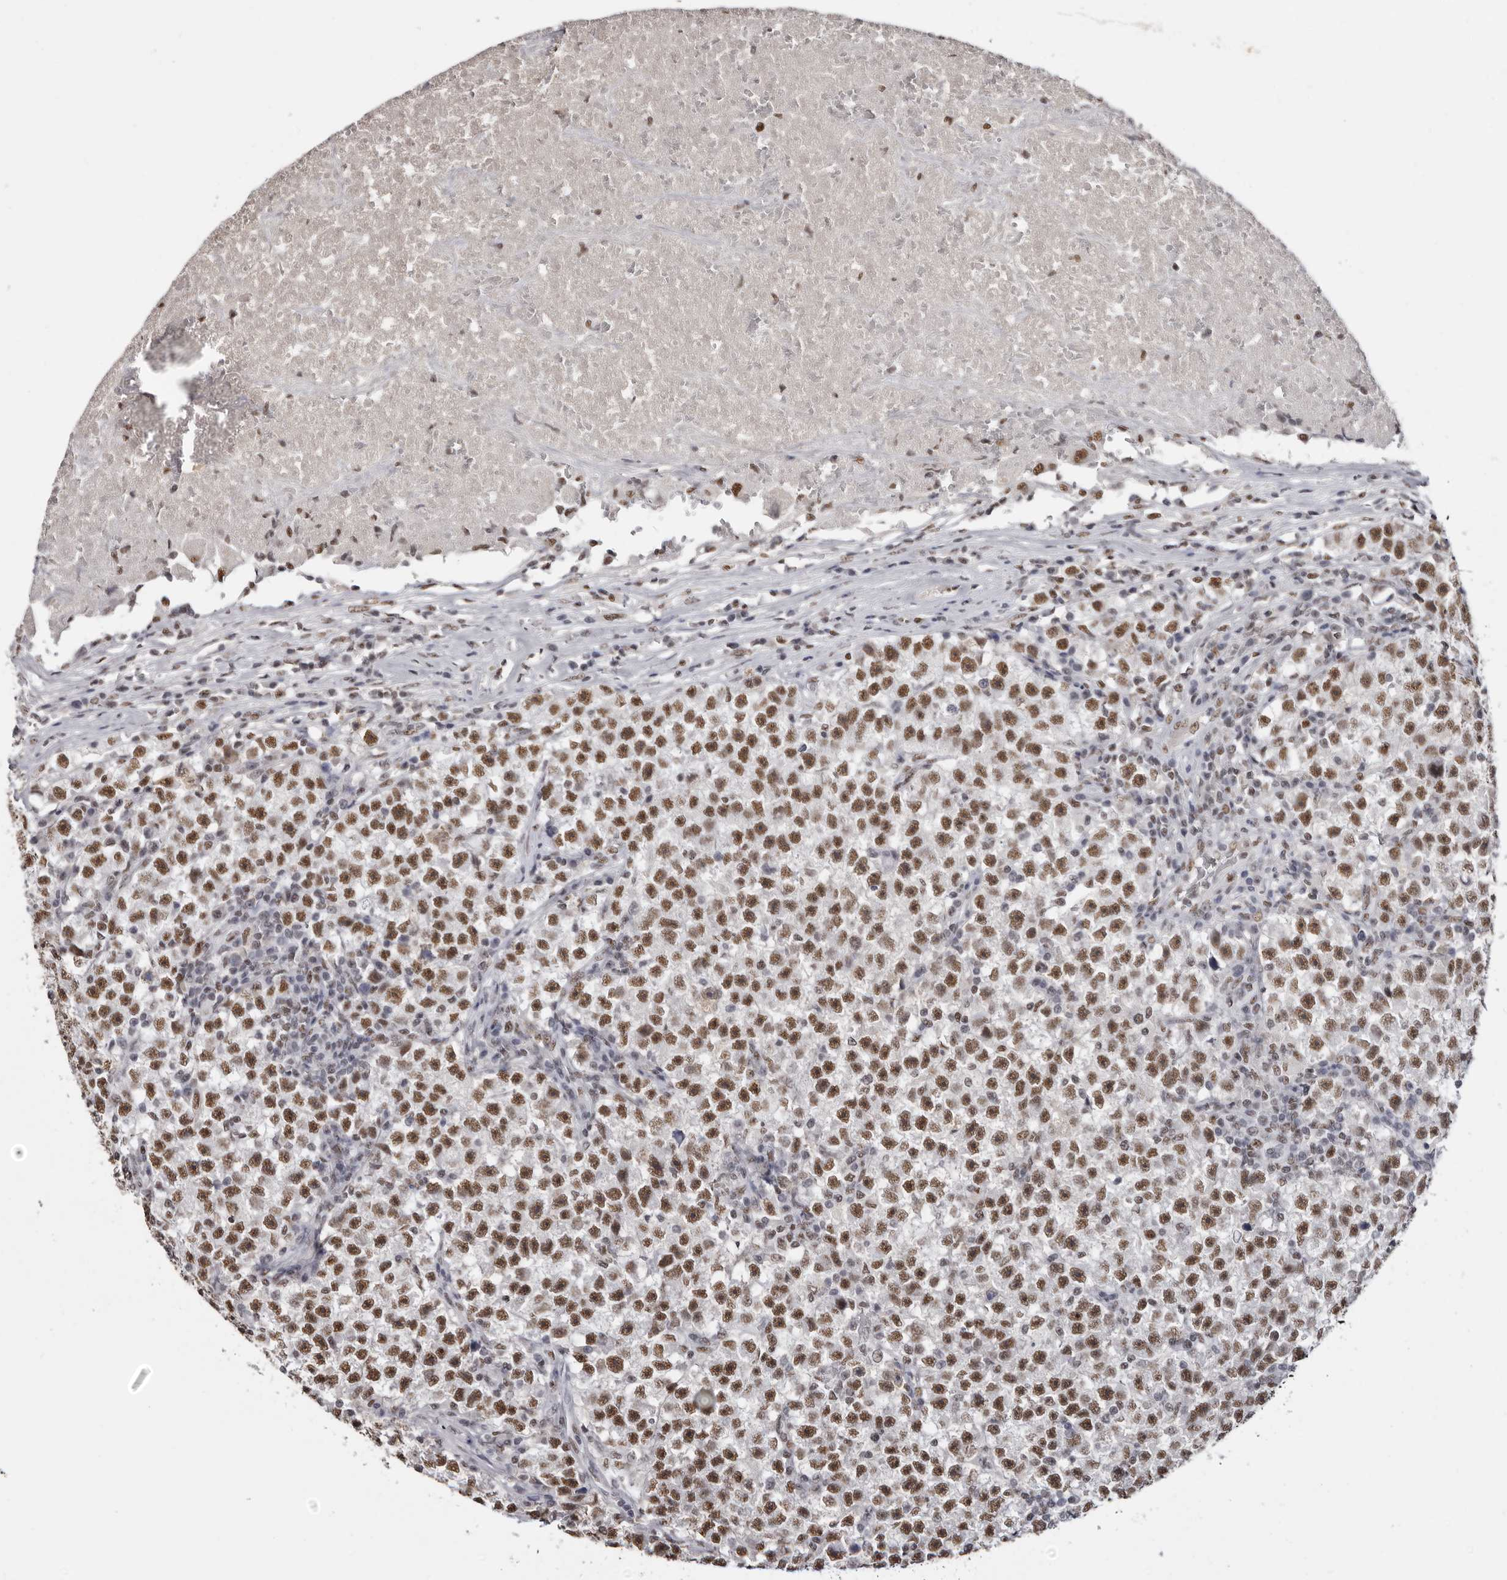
{"staining": {"intensity": "strong", "quantity": ">75%", "location": "nuclear"}, "tissue": "testis cancer", "cell_type": "Tumor cells", "image_type": "cancer", "snomed": [{"axis": "morphology", "description": "Seminoma, NOS"}, {"axis": "topography", "description": "Testis"}], "caption": "DAB (3,3'-diaminobenzidine) immunohistochemical staining of human testis seminoma displays strong nuclear protein positivity in about >75% of tumor cells. (DAB = brown stain, brightfield microscopy at high magnification).", "gene": "SCAF4", "patient": {"sex": "male", "age": 22}}